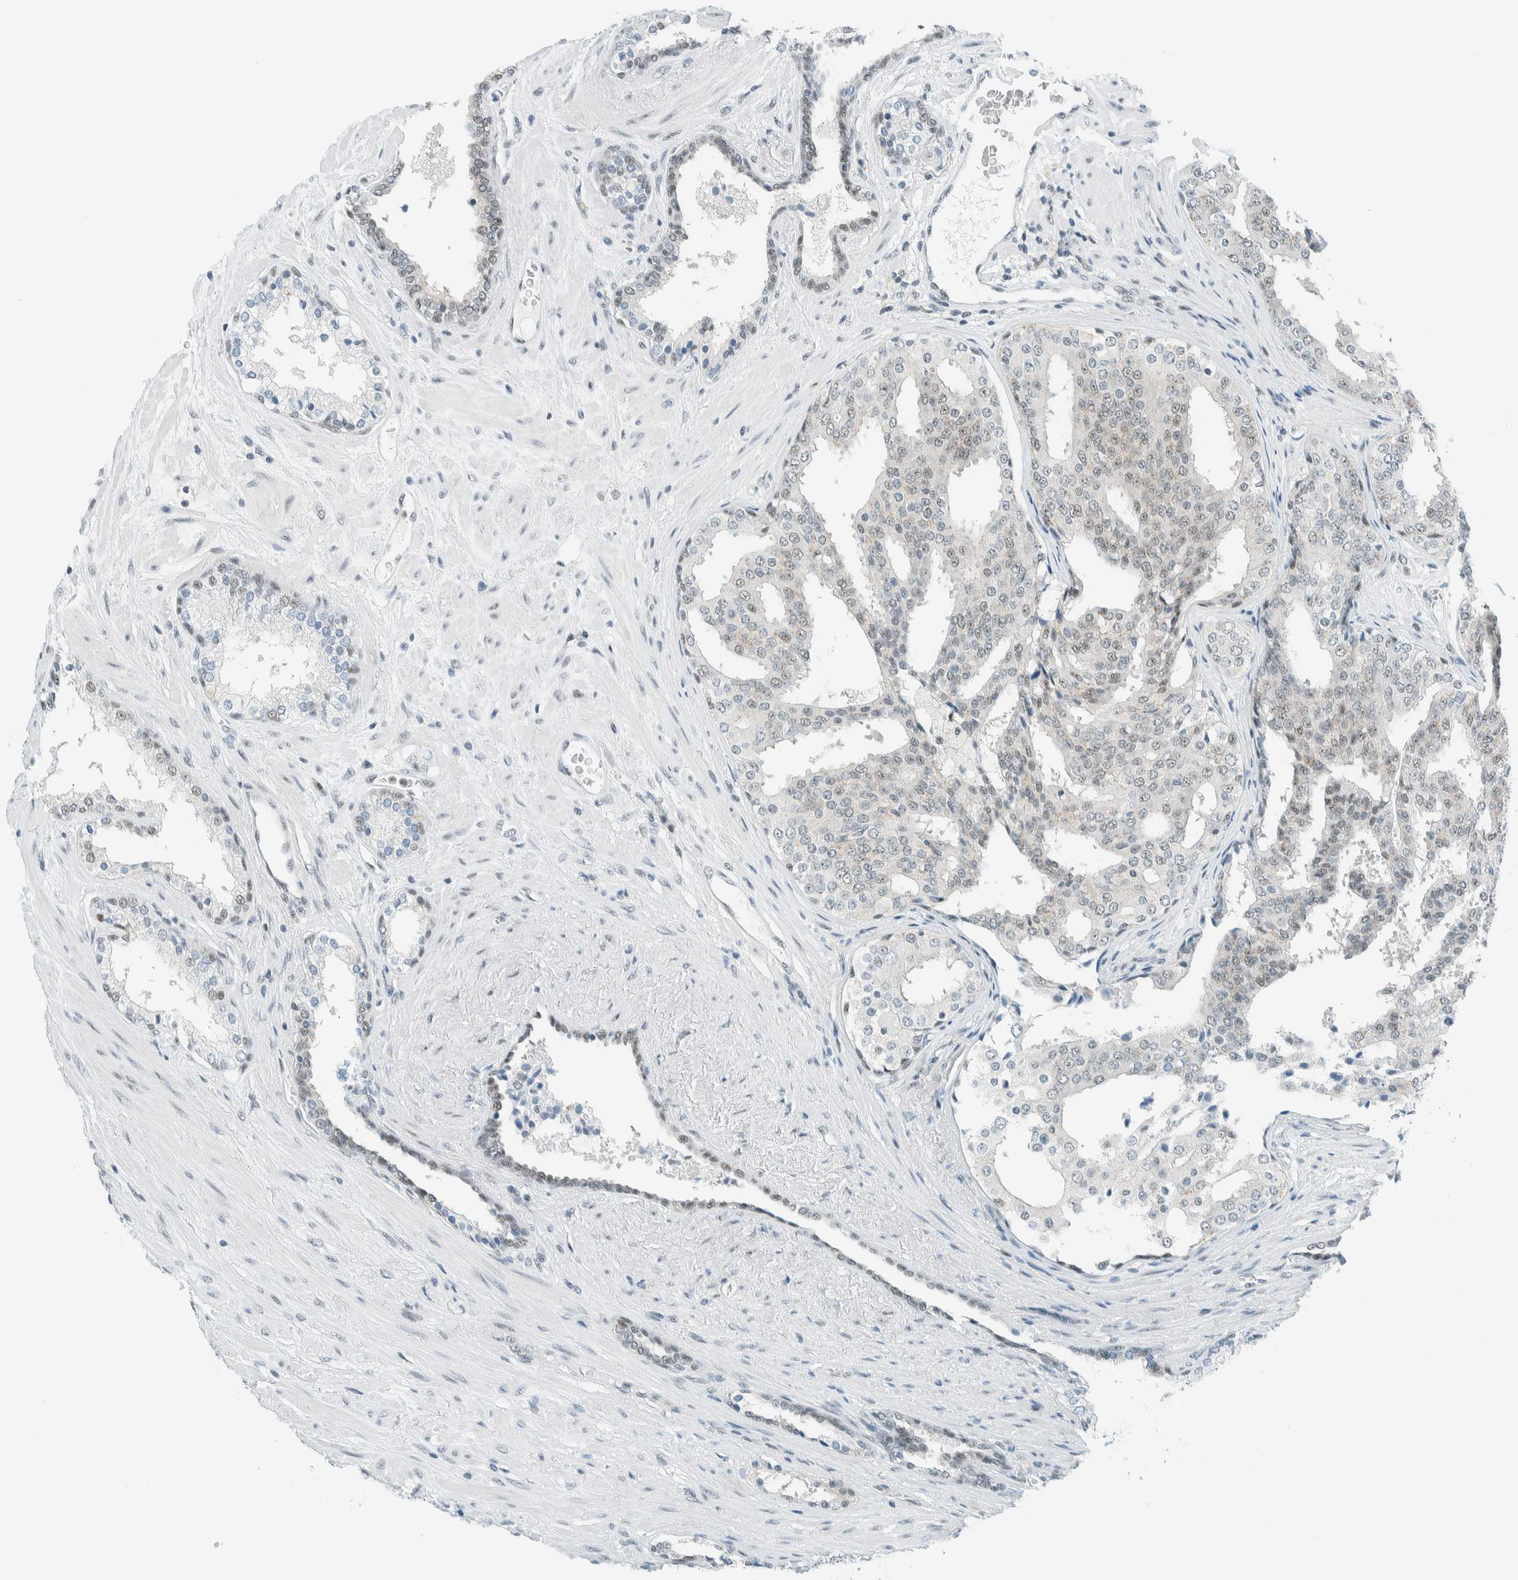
{"staining": {"intensity": "weak", "quantity": "<25%", "location": "nuclear"}, "tissue": "prostate cancer", "cell_type": "Tumor cells", "image_type": "cancer", "snomed": [{"axis": "morphology", "description": "Adenocarcinoma, High grade"}, {"axis": "topography", "description": "Prostate"}], "caption": "A histopathology image of prostate high-grade adenocarcinoma stained for a protein exhibits no brown staining in tumor cells.", "gene": "CYSRT1", "patient": {"sex": "male", "age": 71}}